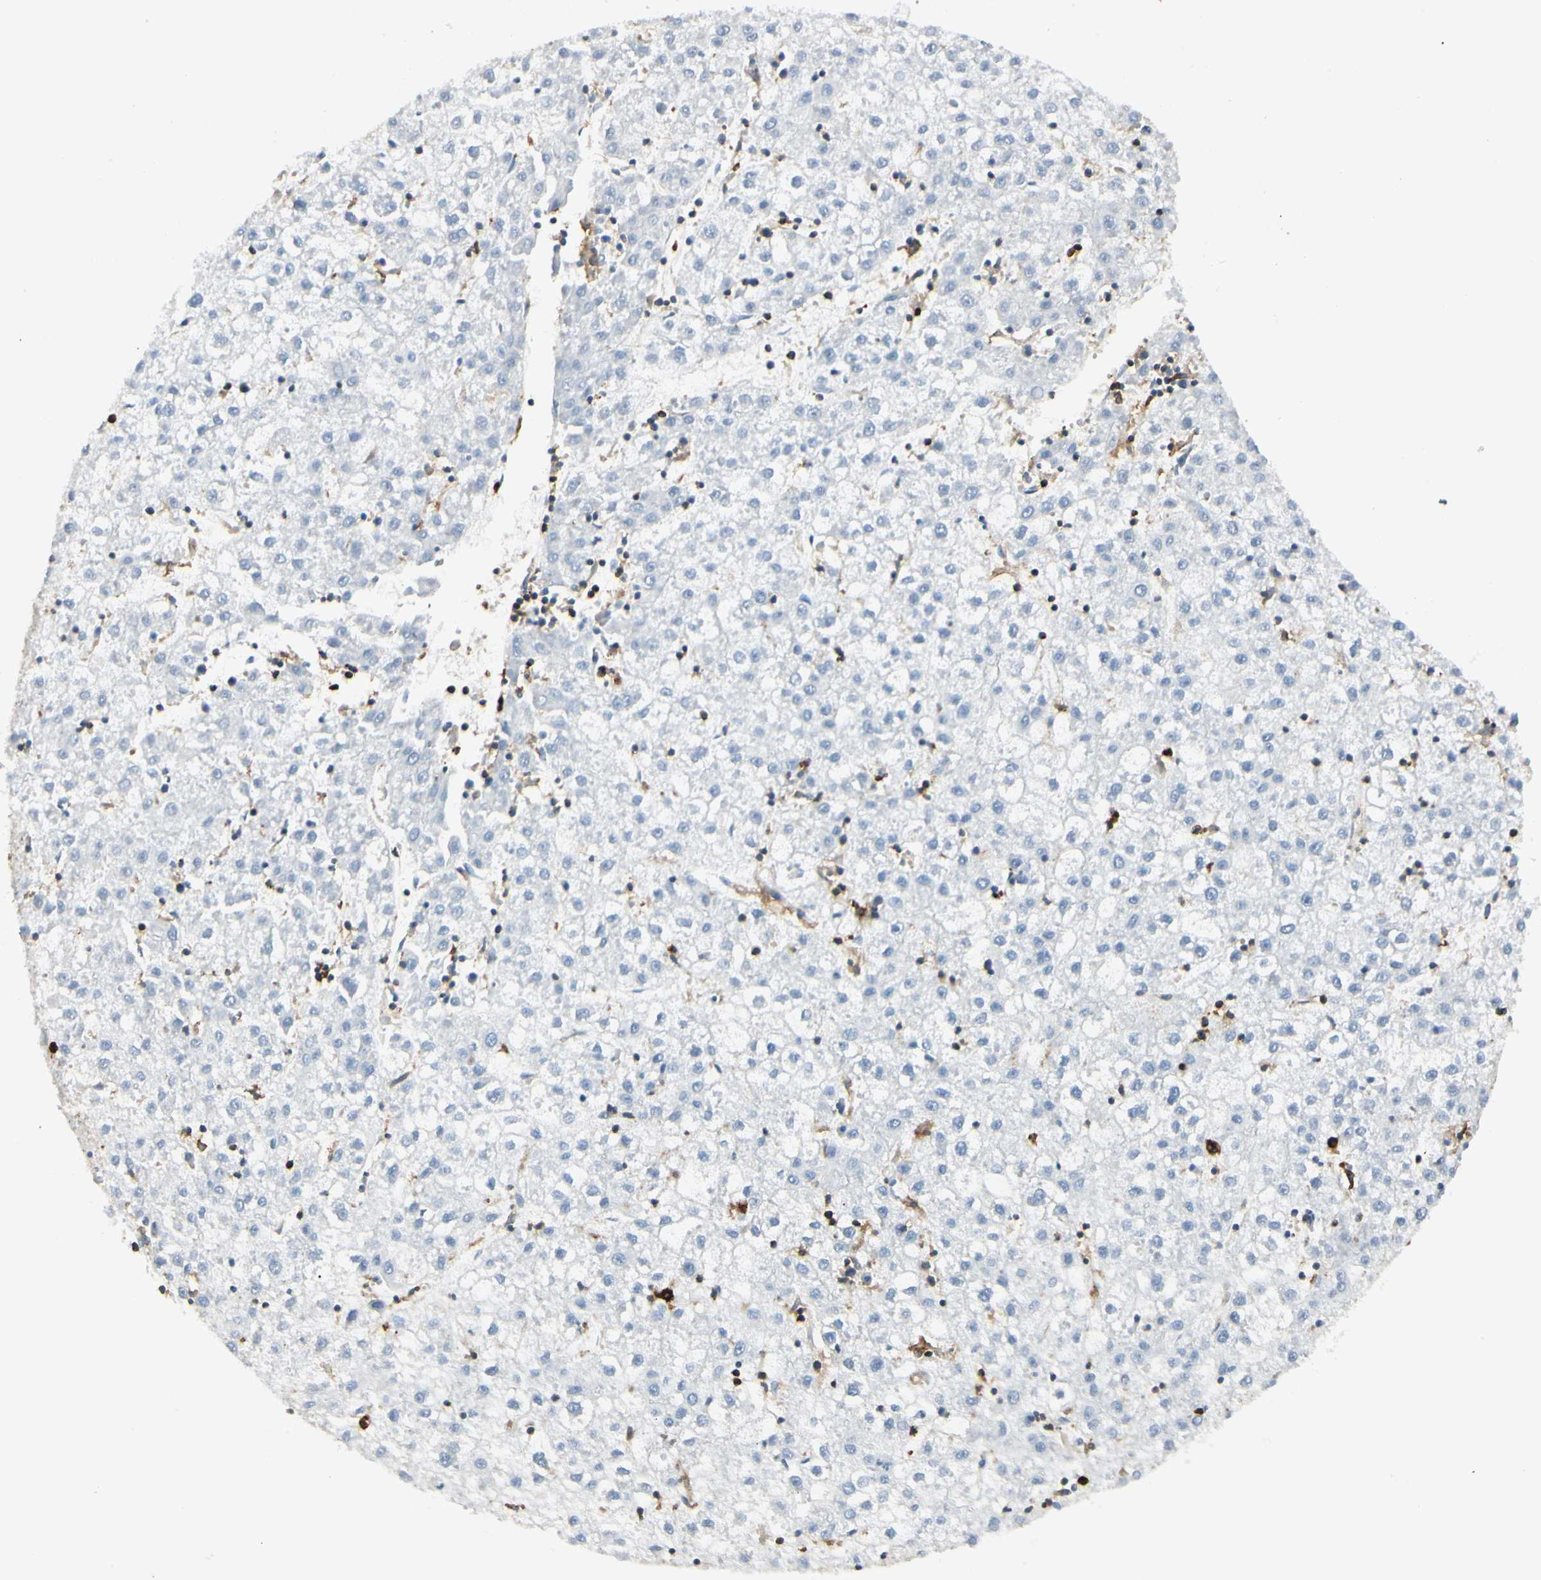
{"staining": {"intensity": "negative", "quantity": "none", "location": "none"}, "tissue": "liver cancer", "cell_type": "Tumor cells", "image_type": "cancer", "snomed": [{"axis": "morphology", "description": "Carcinoma, Hepatocellular, NOS"}, {"axis": "topography", "description": "Liver"}], "caption": "Tumor cells are negative for brown protein staining in liver cancer (hepatocellular carcinoma). The staining is performed using DAB (3,3'-diaminobenzidine) brown chromogen with nuclei counter-stained in using hematoxylin.", "gene": "ITGB2", "patient": {"sex": "male", "age": 72}}